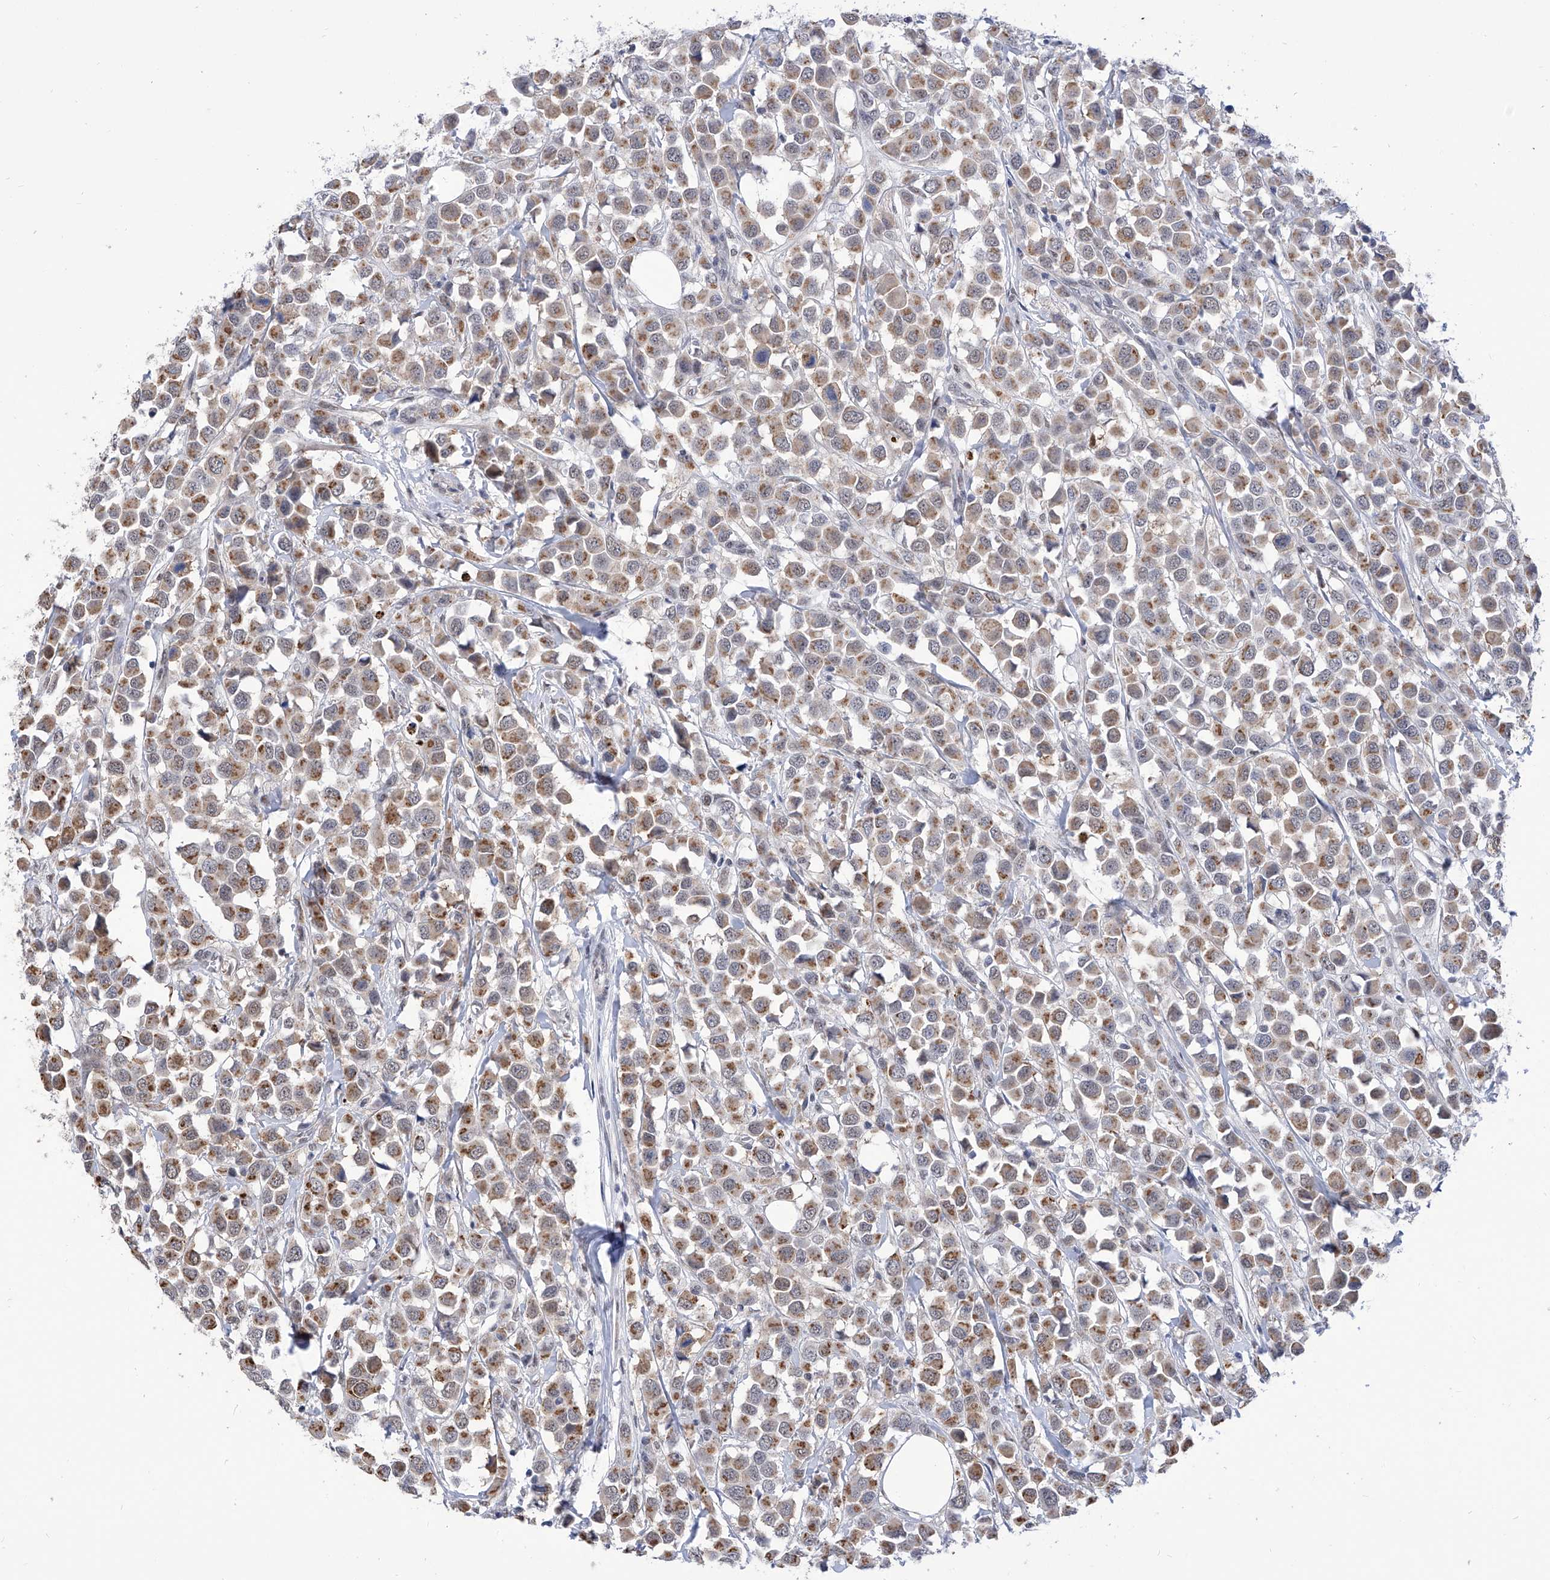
{"staining": {"intensity": "moderate", "quantity": ">75%", "location": "cytoplasmic/membranous"}, "tissue": "breast cancer", "cell_type": "Tumor cells", "image_type": "cancer", "snomed": [{"axis": "morphology", "description": "Duct carcinoma"}, {"axis": "topography", "description": "Breast"}], "caption": "This is an image of immunohistochemistry (IHC) staining of breast cancer (infiltrating ductal carcinoma), which shows moderate positivity in the cytoplasmic/membranous of tumor cells.", "gene": "SART1", "patient": {"sex": "female", "age": 61}}